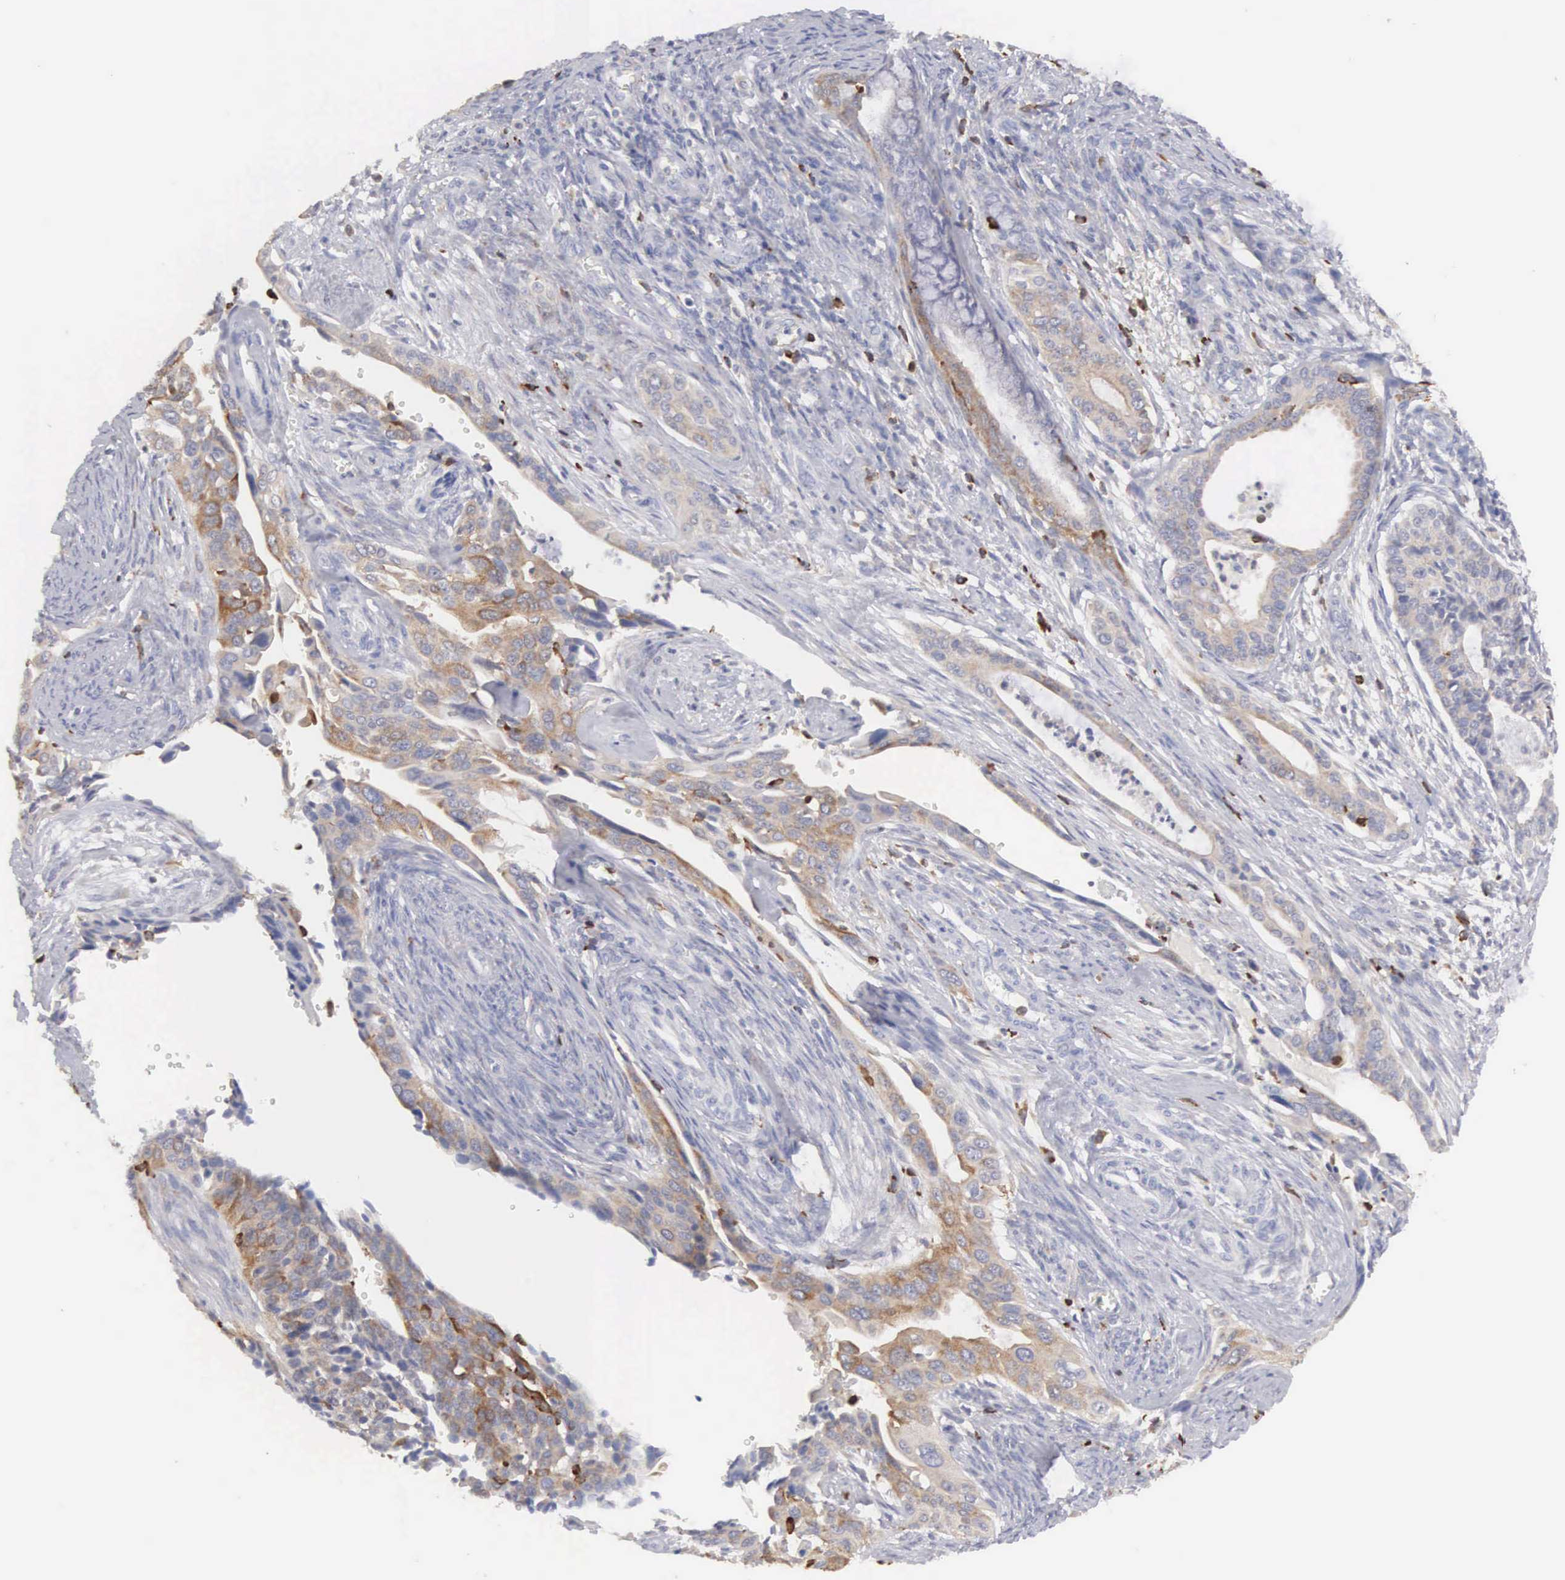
{"staining": {"intensity": "weak", "quantity": ">75%", "location": "cytoplasmic/membranous"}, "tissue": "cervical cancer", "cell_type": "Tumor cells", "image_type": "cancer", "snomed": [{"axis": "morphology", "description": "Squamous cell carcinoma, NOS"}, {"axis": "topography", "description": "Cervix"}], "caption": "There is low levels of weak cytoplasmic/membranous positivity in tumor cells of cervical squamous cell carcinoma, as demonstrated by immunohistochemical staining (brown color).", "gene": "SH3BP1", "patient": {"sex": "female", "age": 34}}